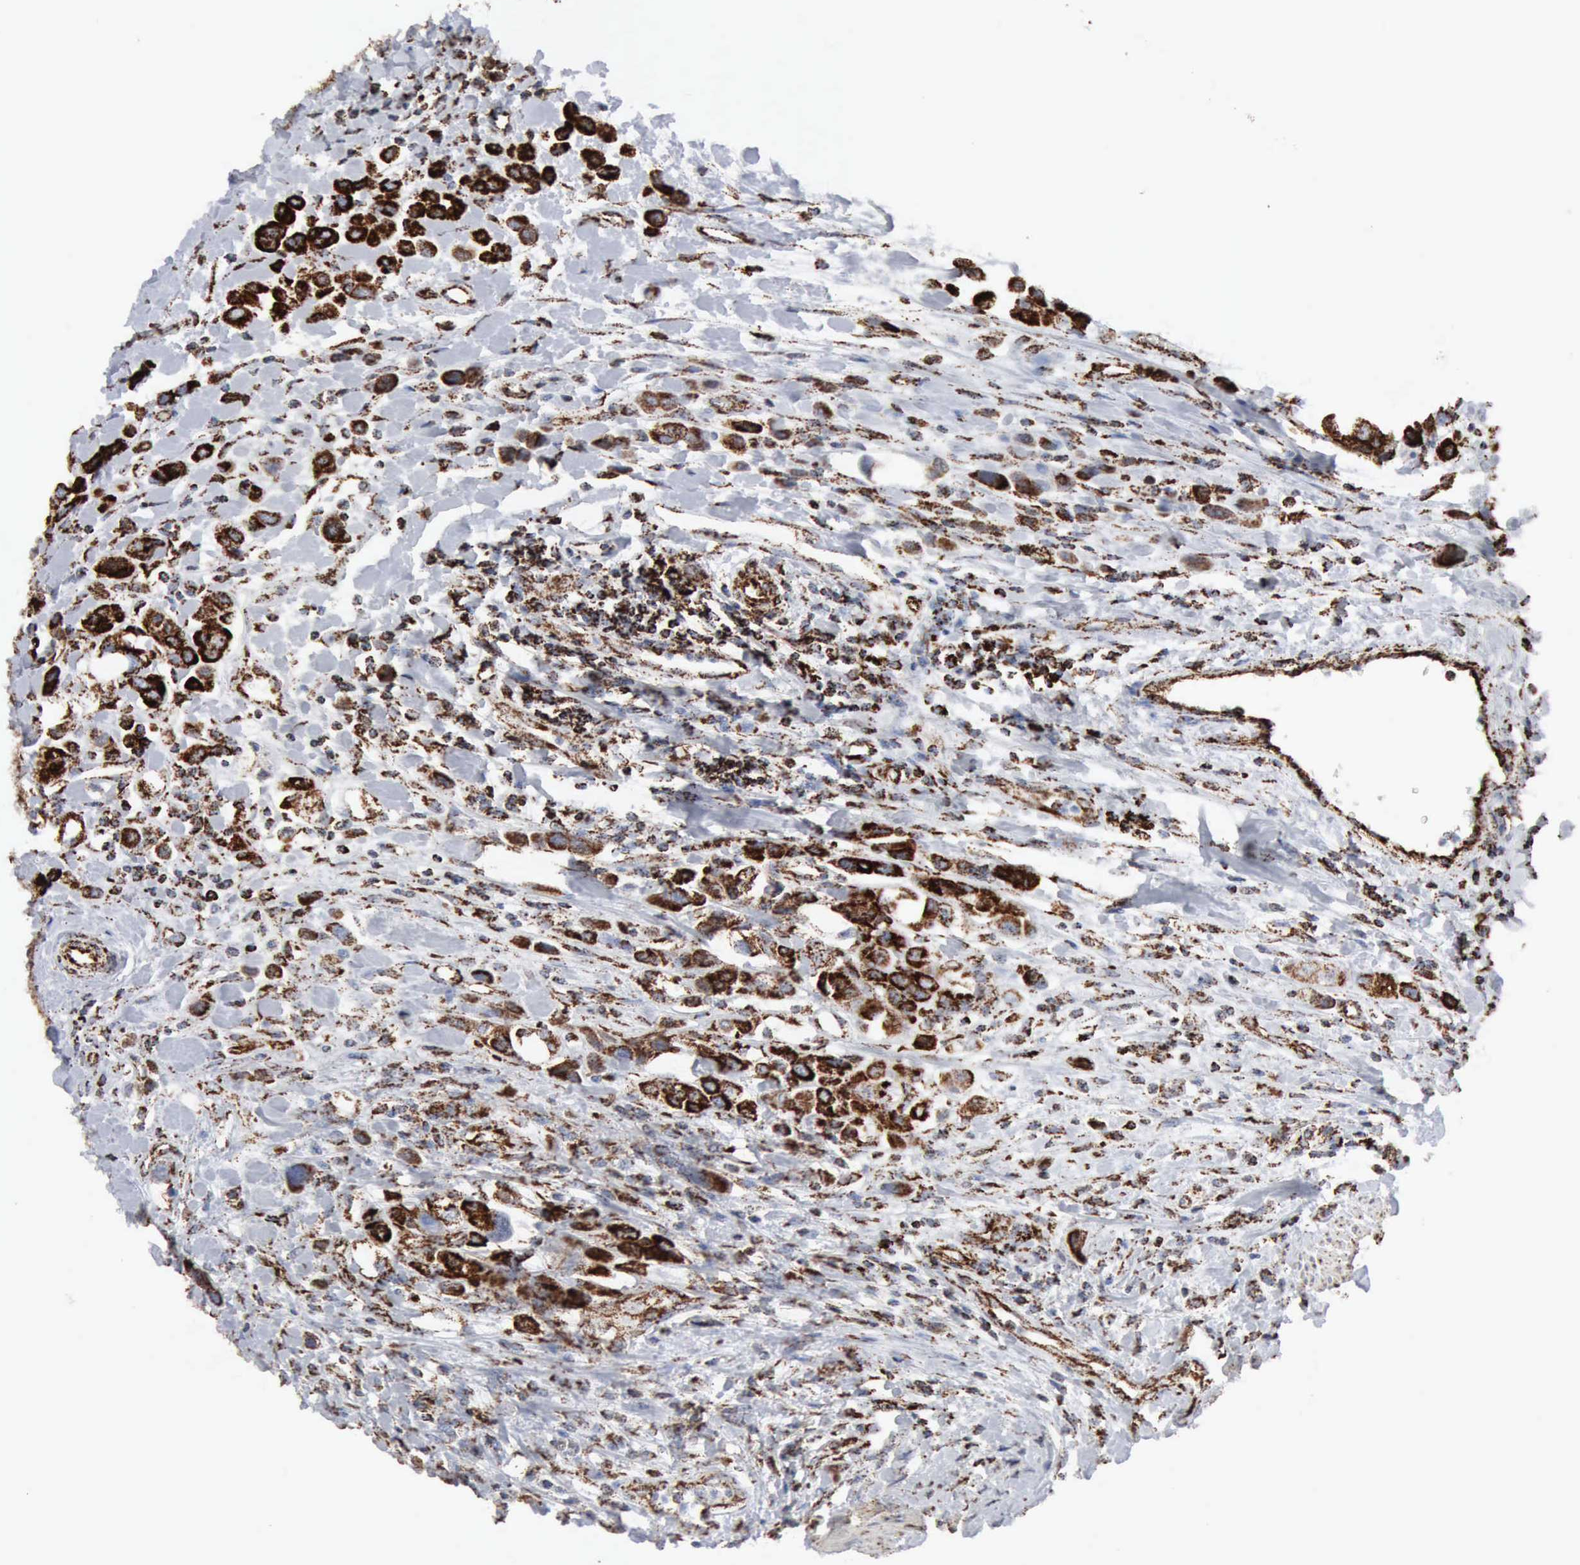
{"staining": {"intensity": "strong", "quantity": ">75%", "location": "cytoplasmic/membranous"}, "tissue": "urothelial cancer", "cell_type": "Tumor cells", "image_type": "cancer", "snomed": [{"axis": "morphology", "description": "Urothelial carcinoma, High grade"}, {"axis": "topography", "description": "Urinary bladder"}], "caption": "This micrograph demonstrates immunohistochemistry staining of human urothelial carcinoma (high-grade), with high strong cytoplasmic/membranous positivity in approximately >75% of tumor cells.", "gene": "ACO2", "patient": {"sex": "male", "age": 50}}